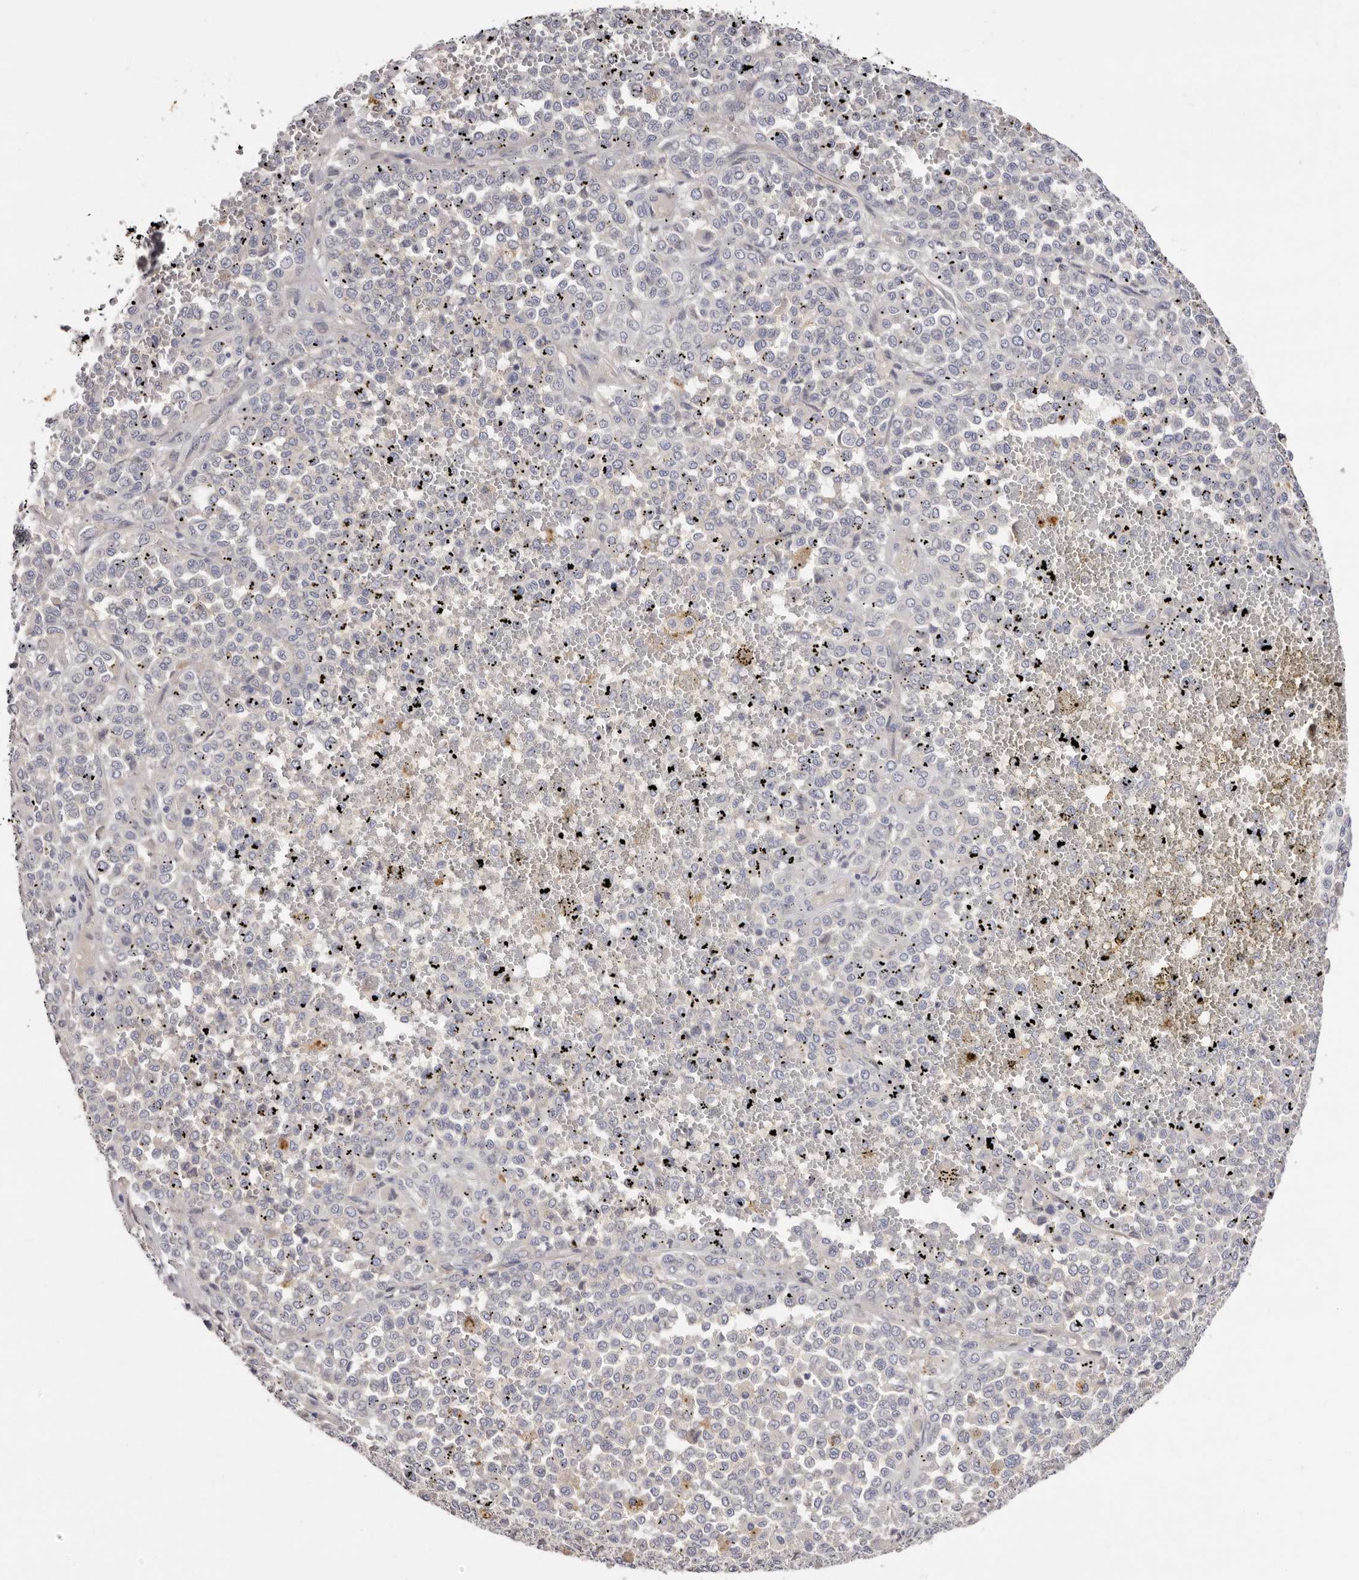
{"staining": {"intensity": "negative", "quantity": "none", "location": "none"}, "tissue": "melanoma", "cell_type": "Tumor cells", "image_type": "cancer", "snomed": [{"axis": "morphology", "description": "Malignant melanoma, Metastatic site"}, {"axis": "topography", "description": "Pancreas"}], "caption": "Tumor cells are negative for protein expression in human melanoma.", "gene": "STK16", "patient": {"sex": "female", "age": 30}}